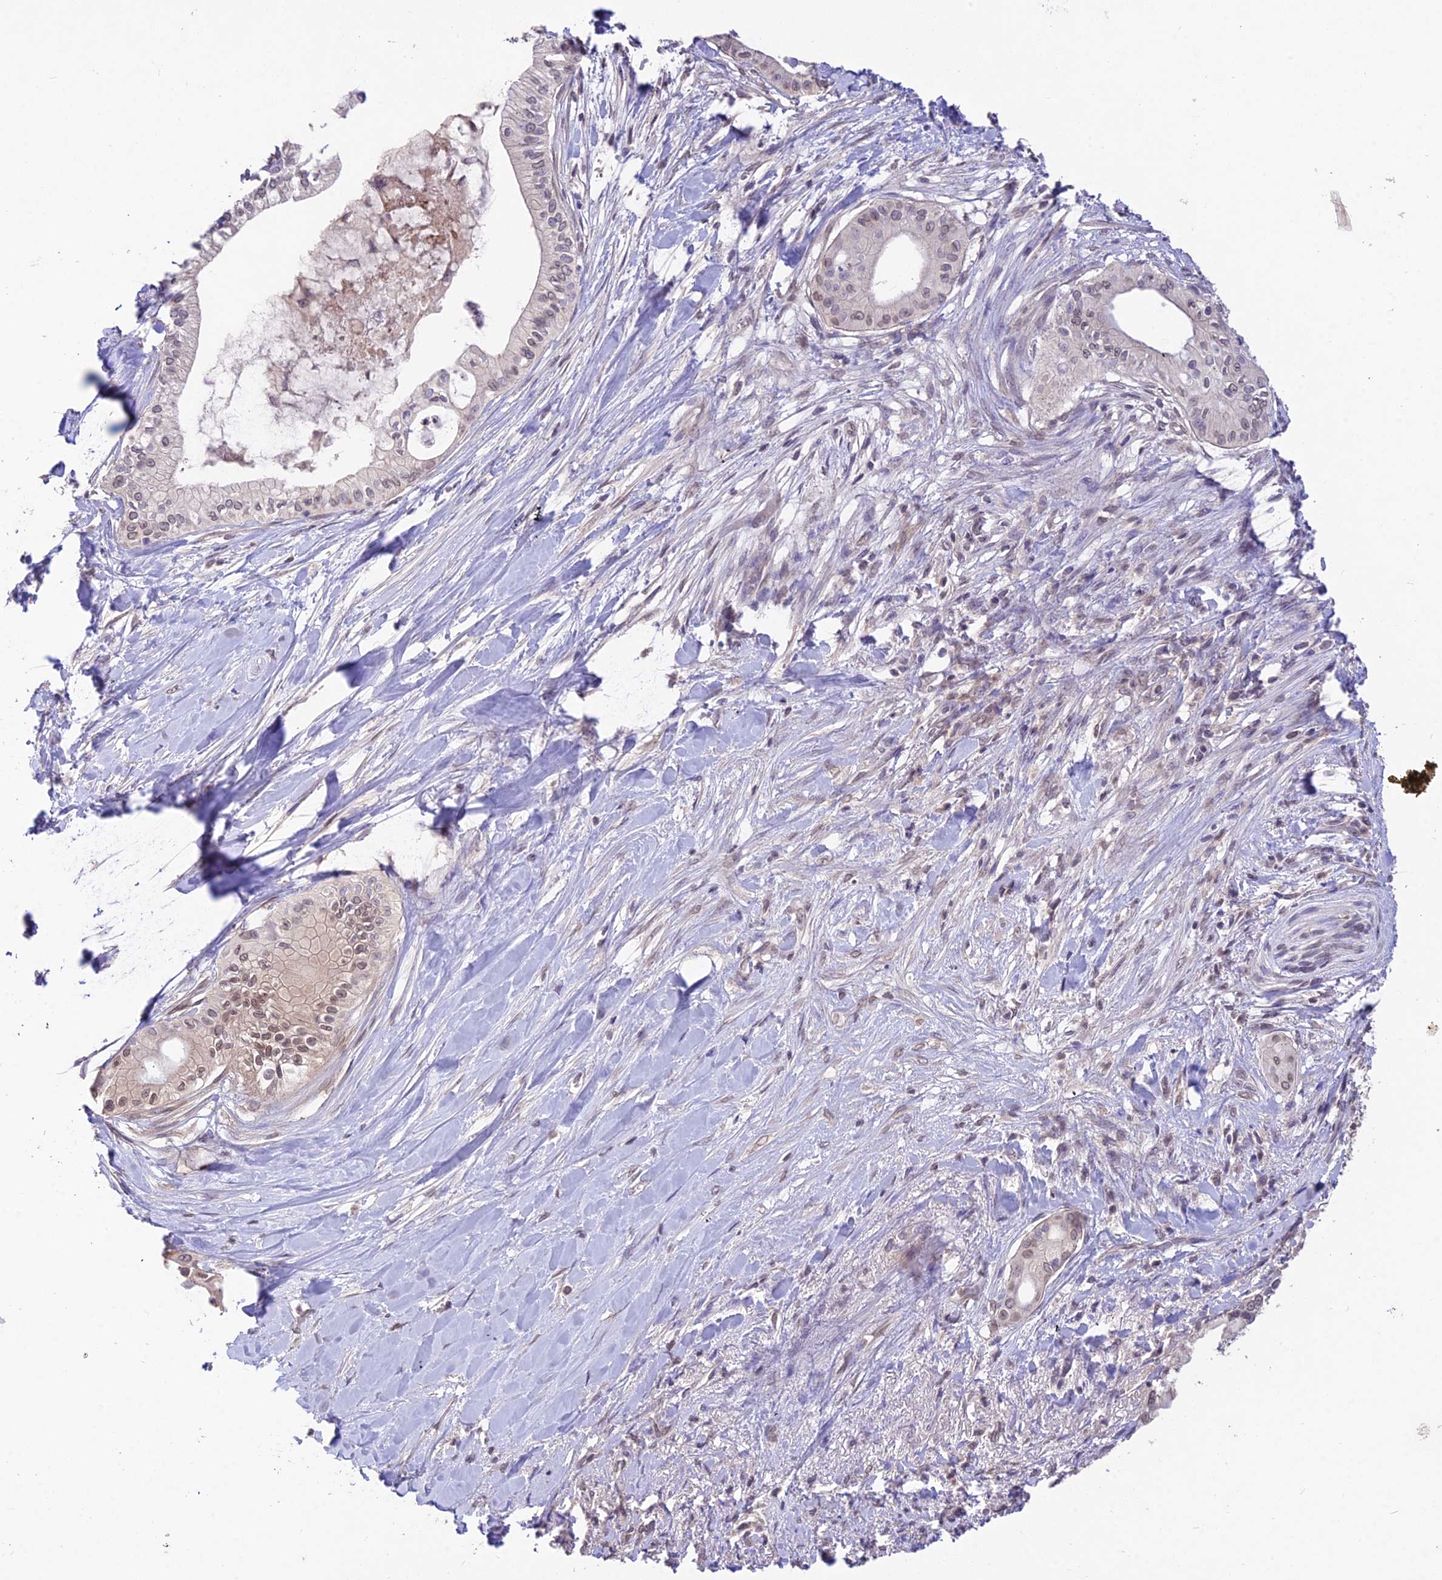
{"staining": {"intensity": "weak", "quantity": "<25%", "location": "nuclear"}, "tissue": "pancreatic cancer", "cell_type": "Tumor cells", "image_type": "cancer", "snomed": [{"axis": "morphology", "description": "Adenocarcinoma, NOS"}, {"axis": "topography", "description": "Pancreas"}], "caption": "Human pancreatic cancer stained for a protein using immunohistochemistry displays no positivity in tumor cells.", "gene": "PGK1", "patient": {"sex": "male", "age": 78}}